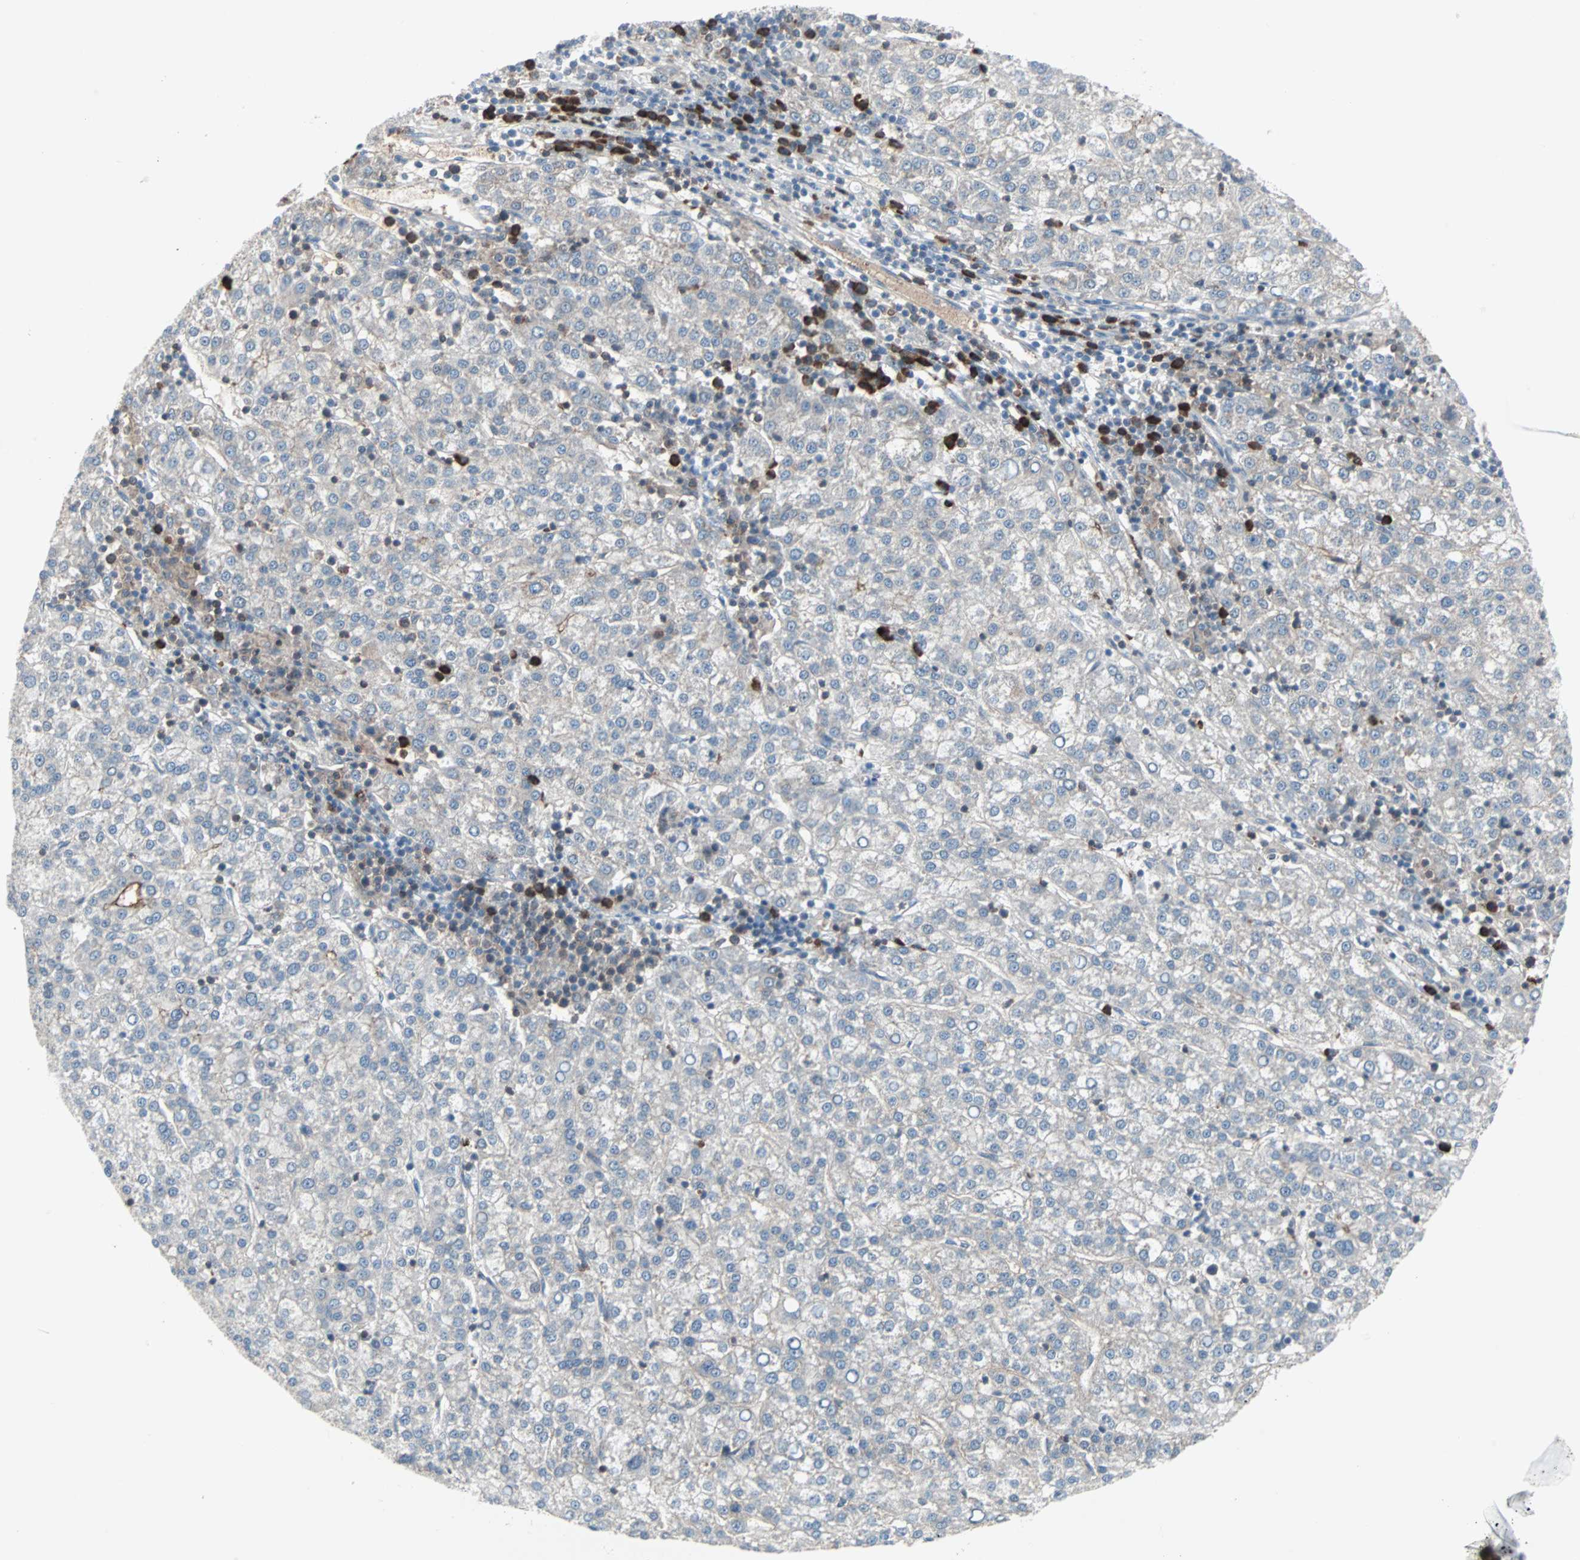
{"staining": {"intensity": "negative", "quantity": "none", "location": "none"}, "tissue": "liver cancer", "cell_type": "Tumor cells", "image_type": "cancer", "snomed": [{"axis": "morphology", "description": "Carcinoma, Hepatocellular, NOS"}, {"axis": "topography", "description": "Liver"}], "caption": "A high-resolution photomicrograph shows immunohistochemistry (IHC) staining of liver cancer, which displays no significant positivity in tumor cells.", "gene": "CASP3", "patient": {"sex": "female", "age": 58}}